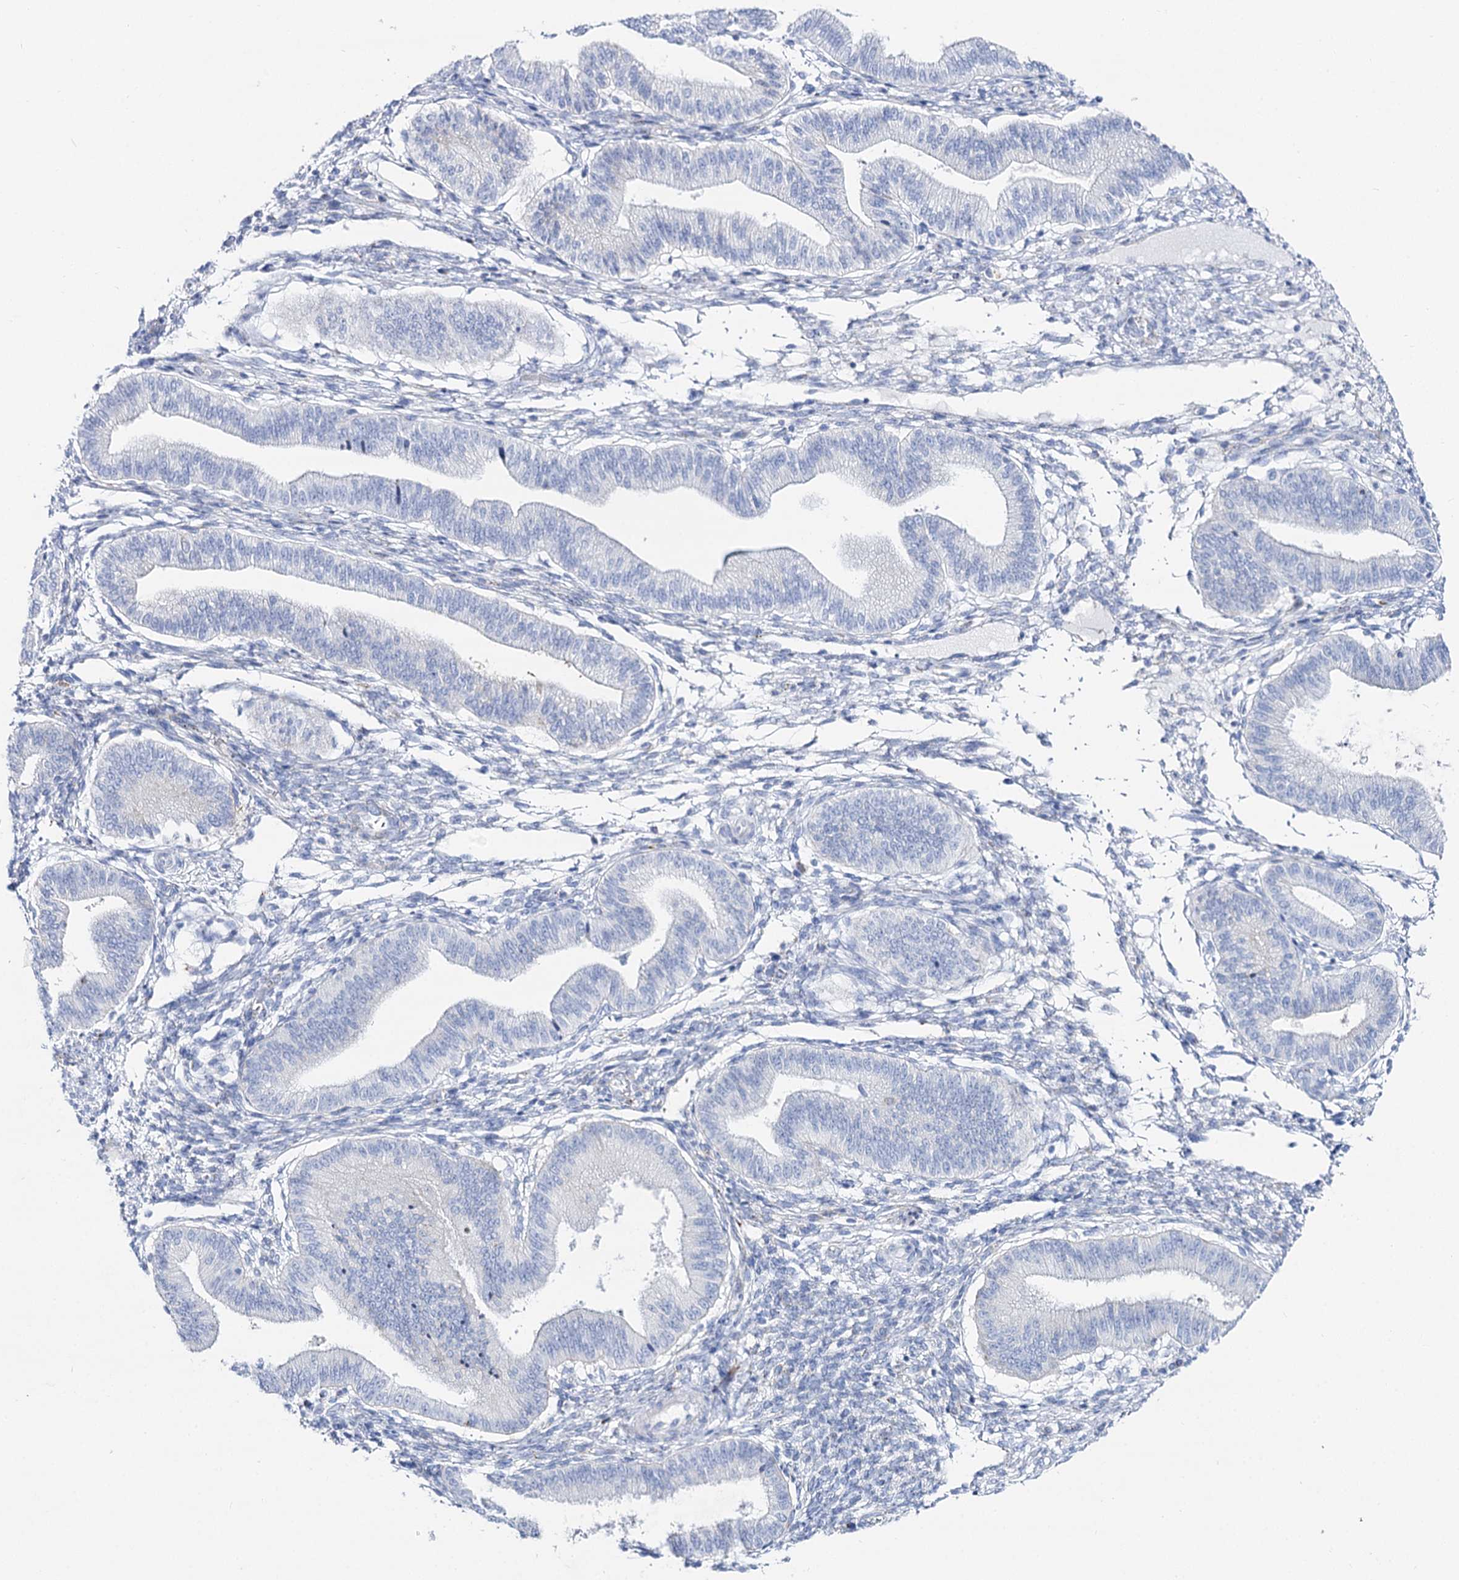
{"staining": {"intensity": "negative", "quantity": "none", "location": "none"}, "tissue": "endometrium", "cell_type": "Cells in endometrial stroma", "image_type": "normal", "snomed": [{"axis": "morphology", "description": "Normal tissue, NOS"}, {"axis": "topography", "description": "Endometrium"}], "caption": "Immunohistochemistry image of benign endometrium stained for a protein (brown), which shows no staining in cells in endometrial stroma. The staining is performed using DAB brown chromogen with nuclei counter-stained in using hematoxylin.", "gene": "SLC3A1", "patient": {"sex": "female", "age": 39}}